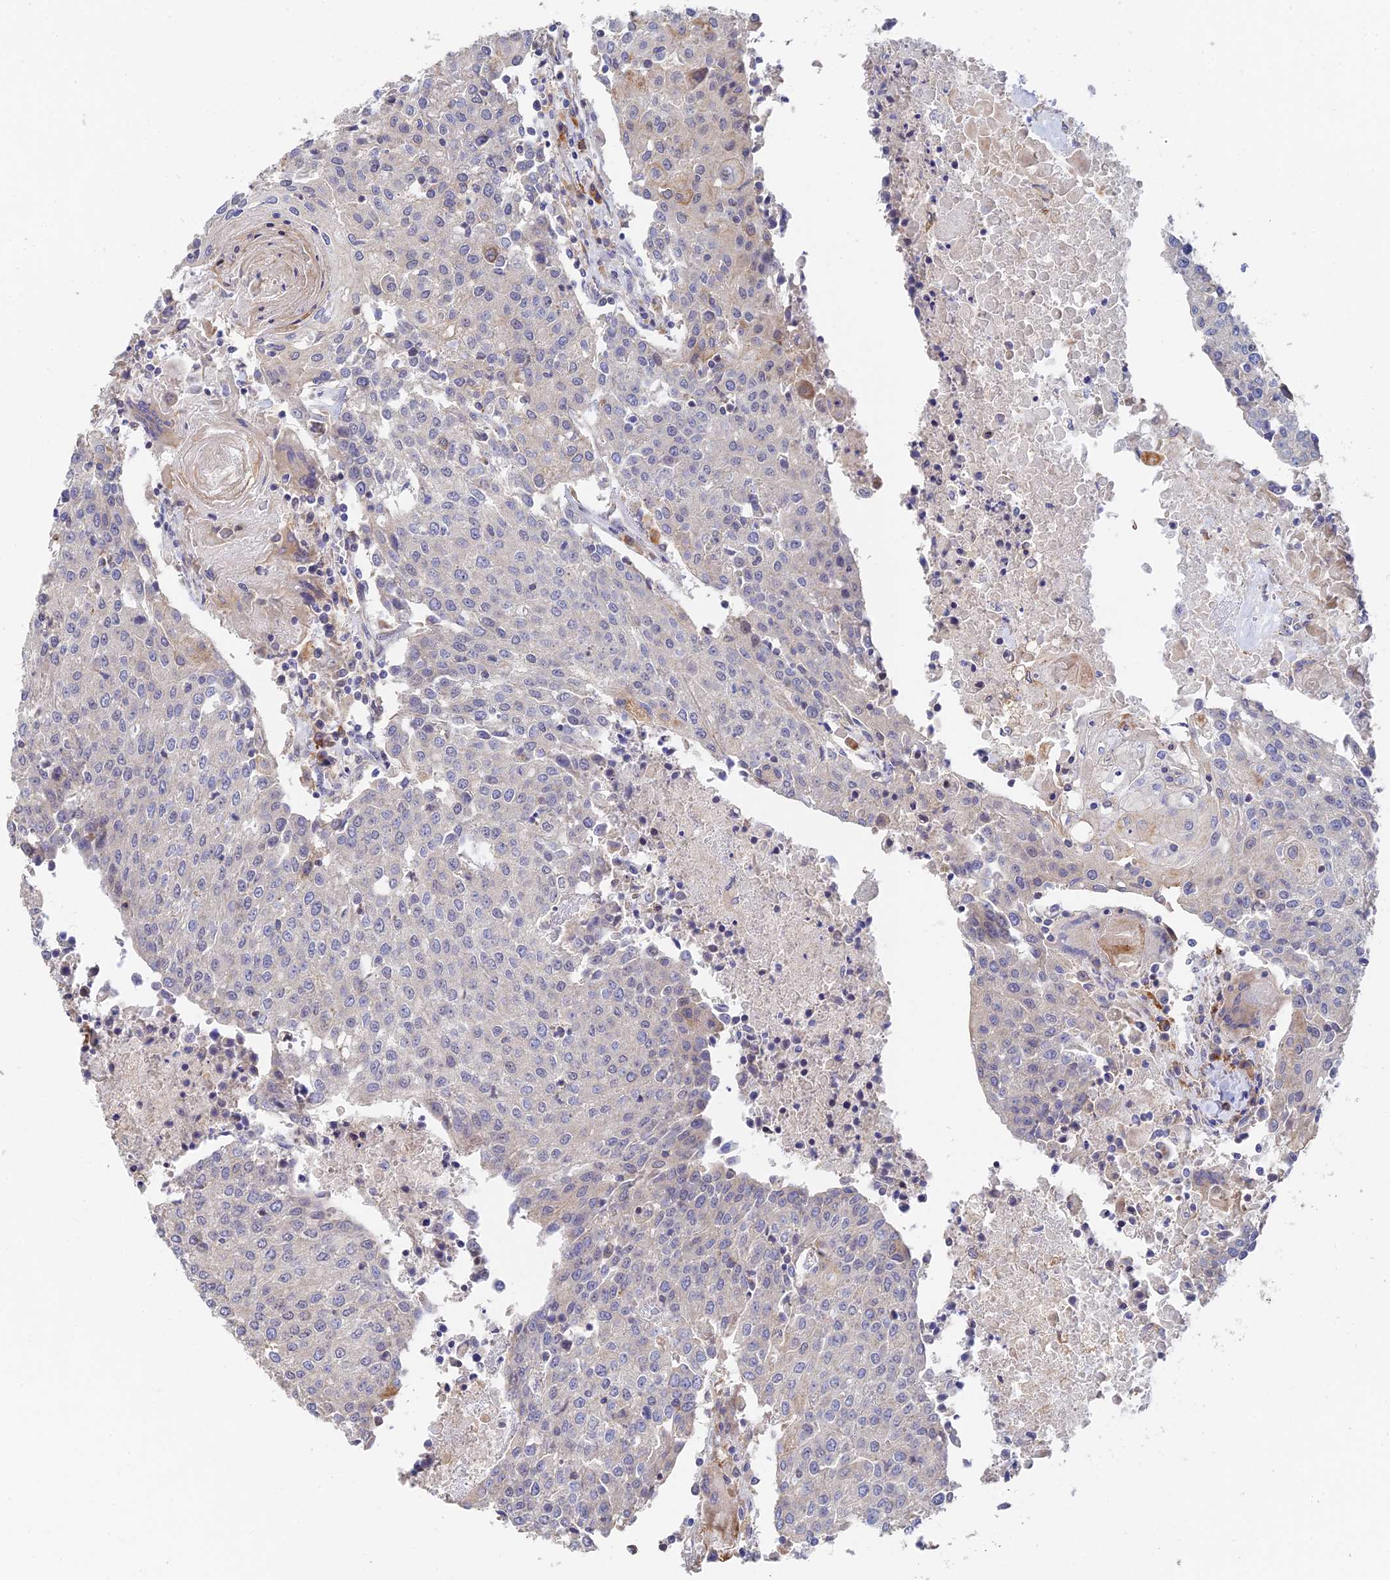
{"staining": {"intensity": "weak", "quantity": "<25%", "location": "cytoplasmic/membranous"}, "tissue": "urothelial cancer", "cell_type": "Tumor cells", "image_type": "cancer", "snomed": [{"axis": "morphology", "description": "Urothelial carcinoma, High grade"}, {"axis": "topography", "description": "Urinary bladder"}], "caption": "A high-resolution image shows immunohistochemistry staining of urothelial carcinoma (high-grade), which demonstrates no significant staining in tumor cells.", "gene": "WBP11", "patient": {"sex": "female", "age": 85}}